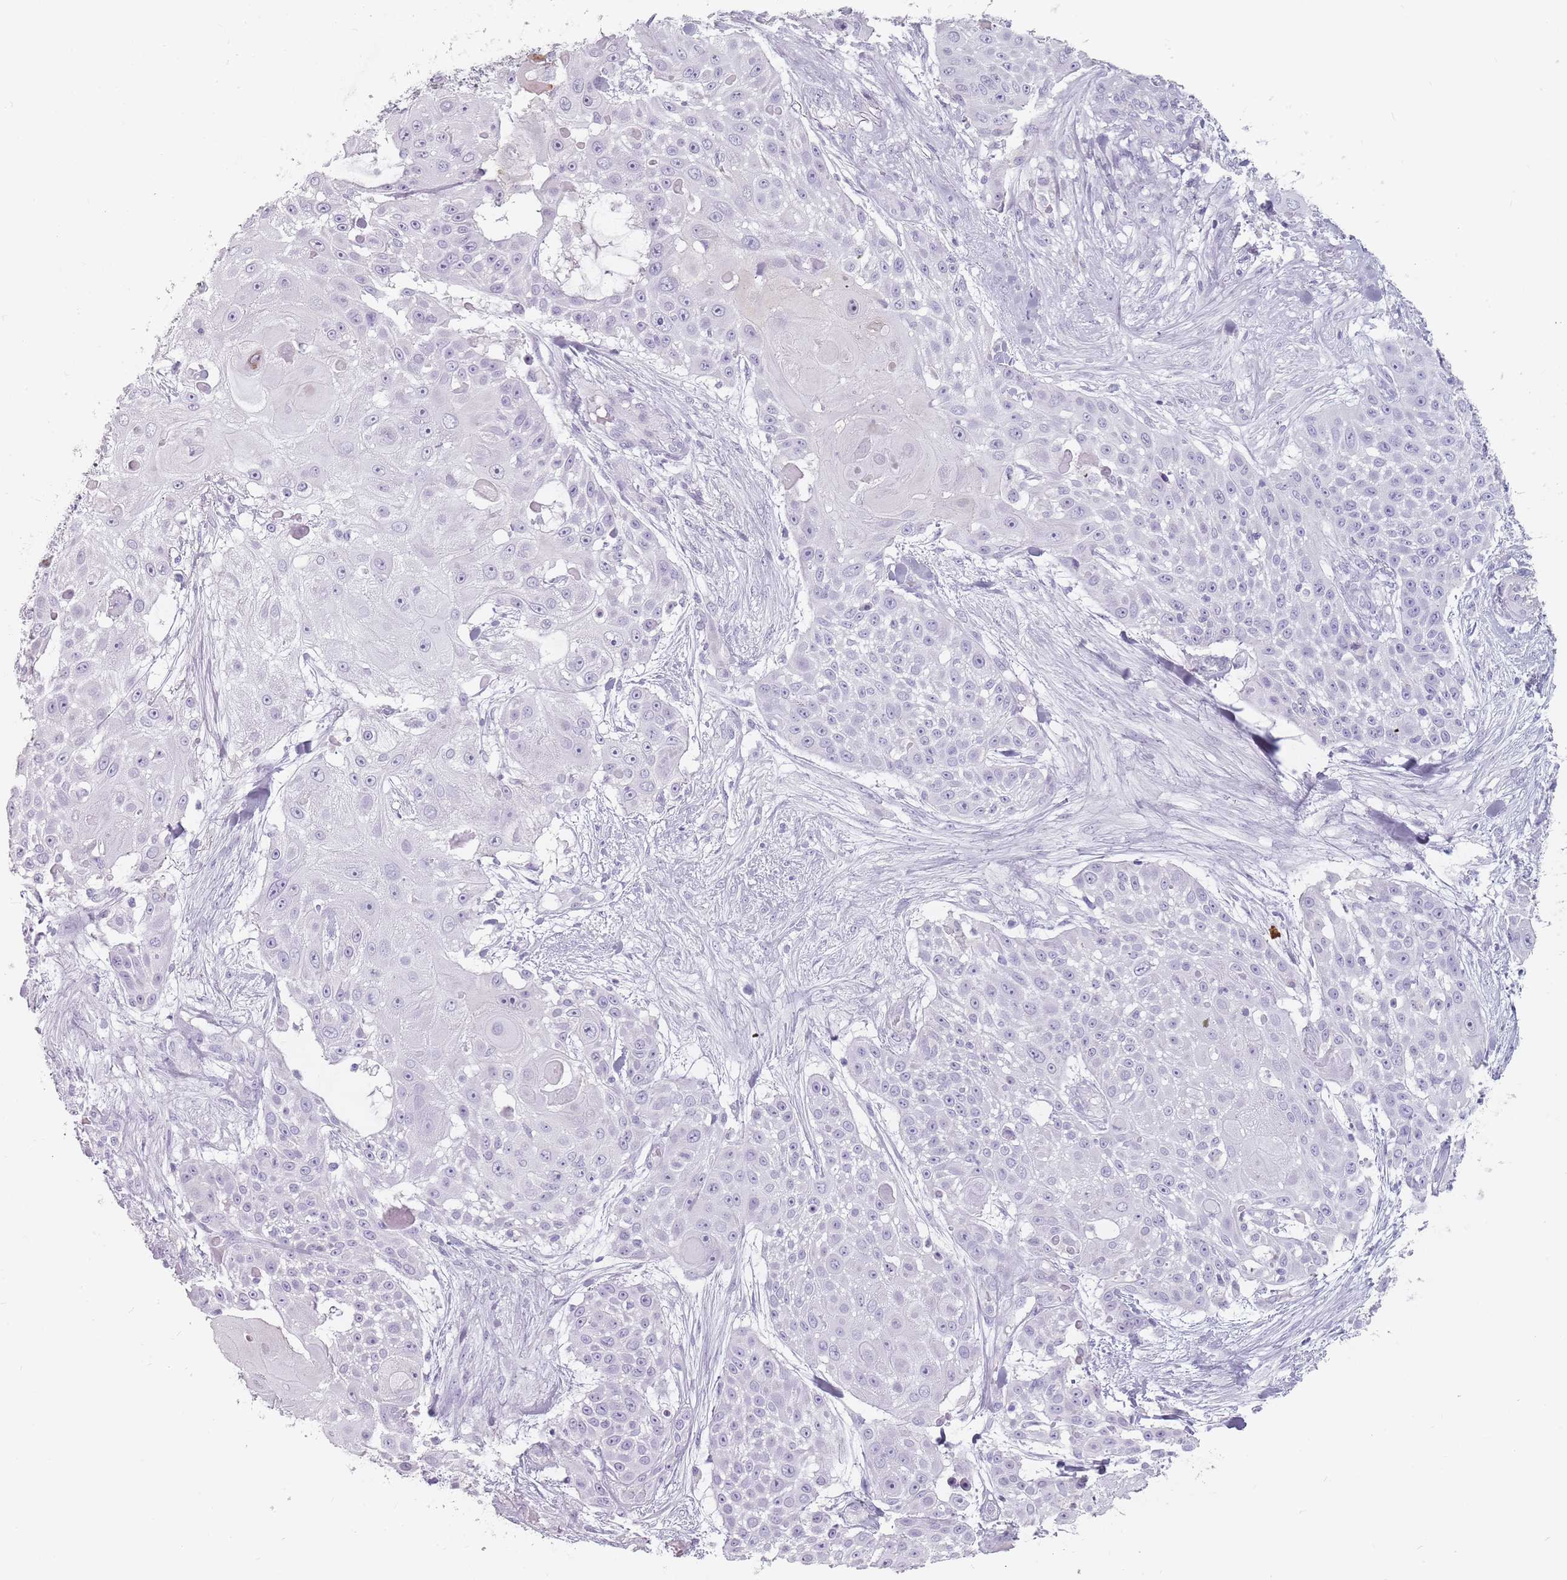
{"staining": {"intensity": "negative", "quantity": "none", "location": "none"}, "tissue": "skin cancer", "cell_type": "Tumor cells", "image_type": "cancer", "snomed": [{"axis": "morphology", "description": "Squamous cell carcinoma, NOS"}, {"axis": "topography", "description": "Skin"}], "caption": "Immunohistochemistry micrograph of neoplastic tissue: human skin cancer (squamous cell carcinoma) stained with DAB (3,3'-diaminobenzidine) shows no significant protein expression in tumor cells.", "gene": "ZNF584", "patient": {"sex": "female", "age": 86}}